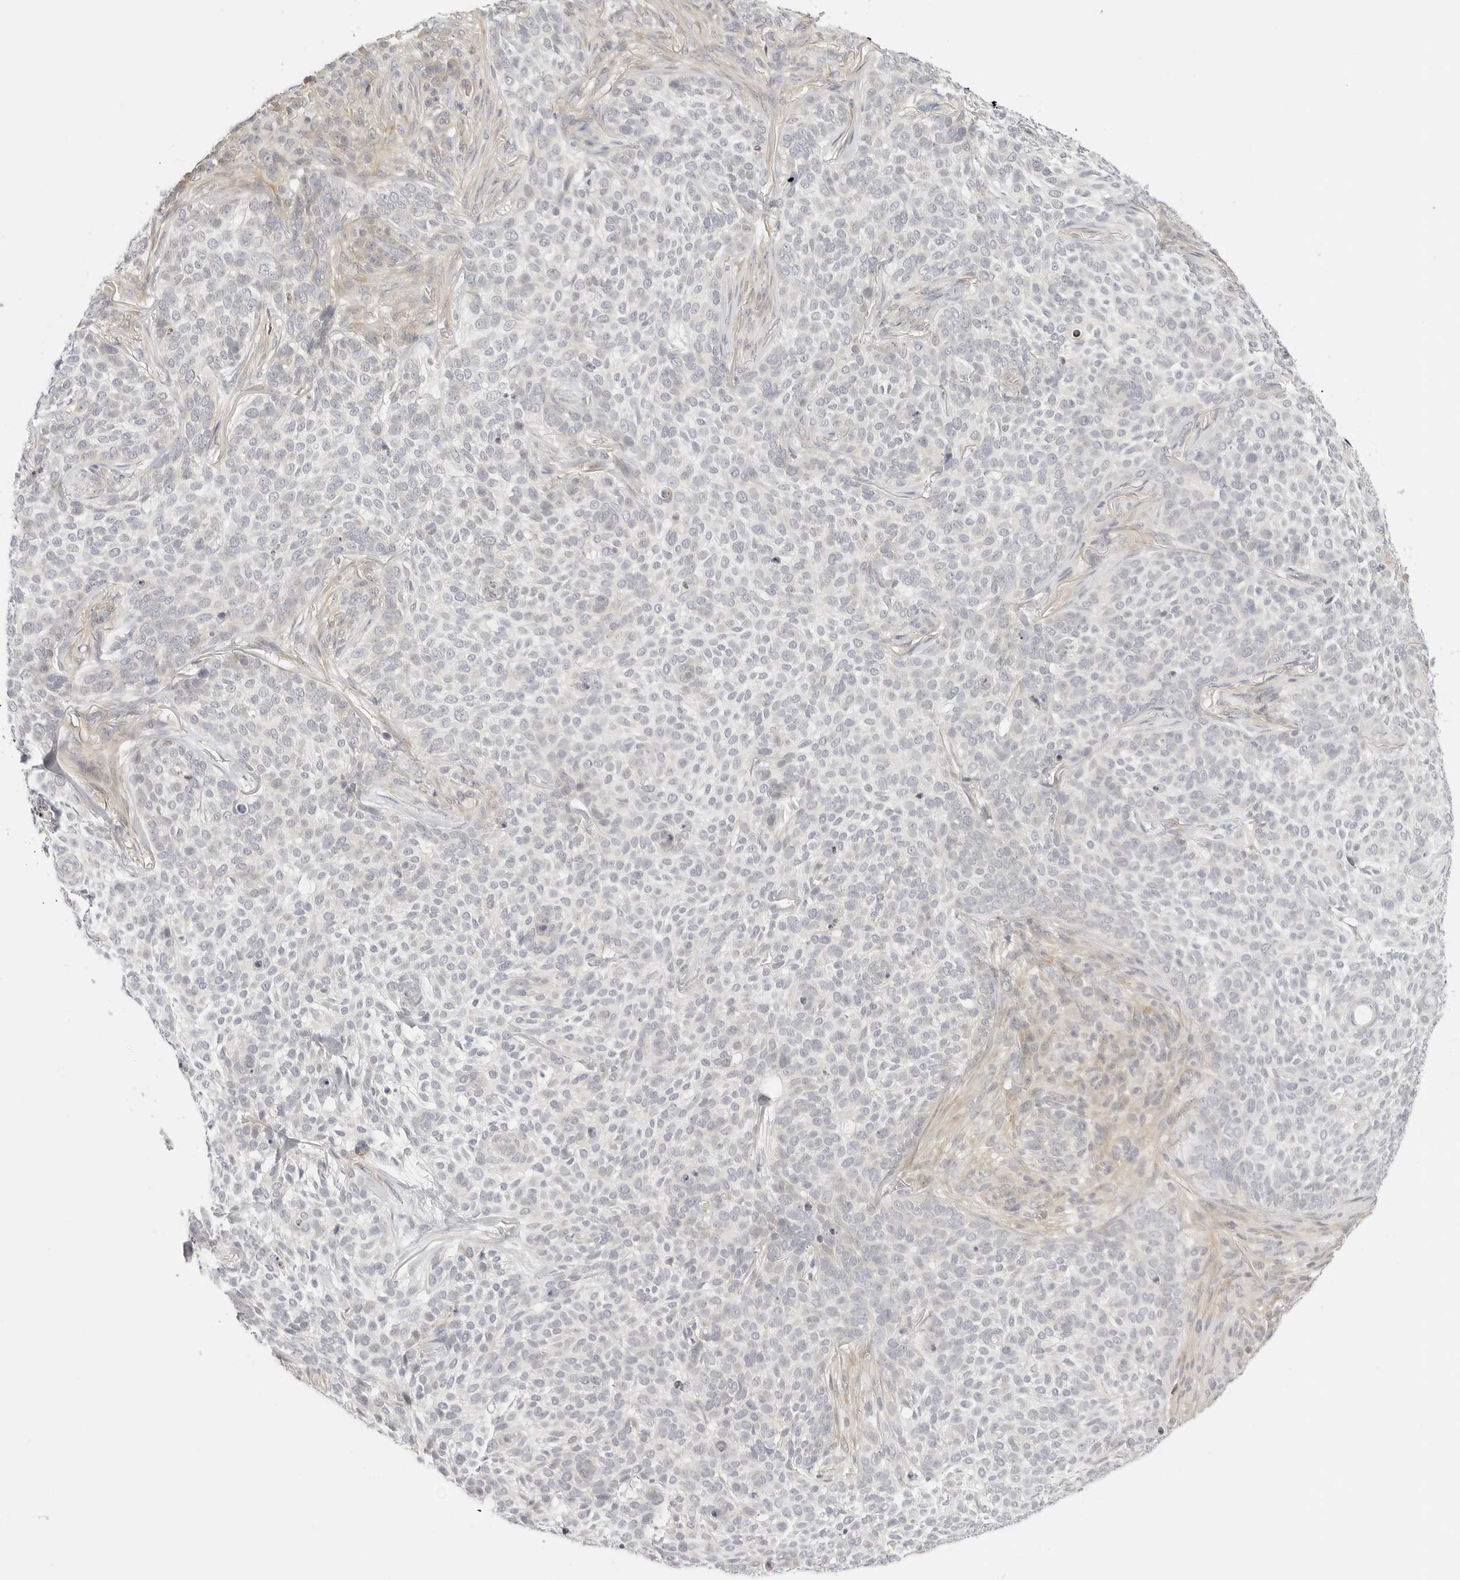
{"staining": {"intensity": "negative", "quantity": "none", "location": "none"}, "tissue": "skin cancer", "cell_type": "Tumor cells", "image_type": "cancer", "snomed": [{"axis": "morphology", "description": "Basal cell carcinoma"}, {"axis": "topography", "description": "Skin"}], "caption": "Tumor cells are negative for protein expression in human basal cell carcinoma (skin).", "gene": "TCP1", "patient": {"sex": "female", "age": 64}}